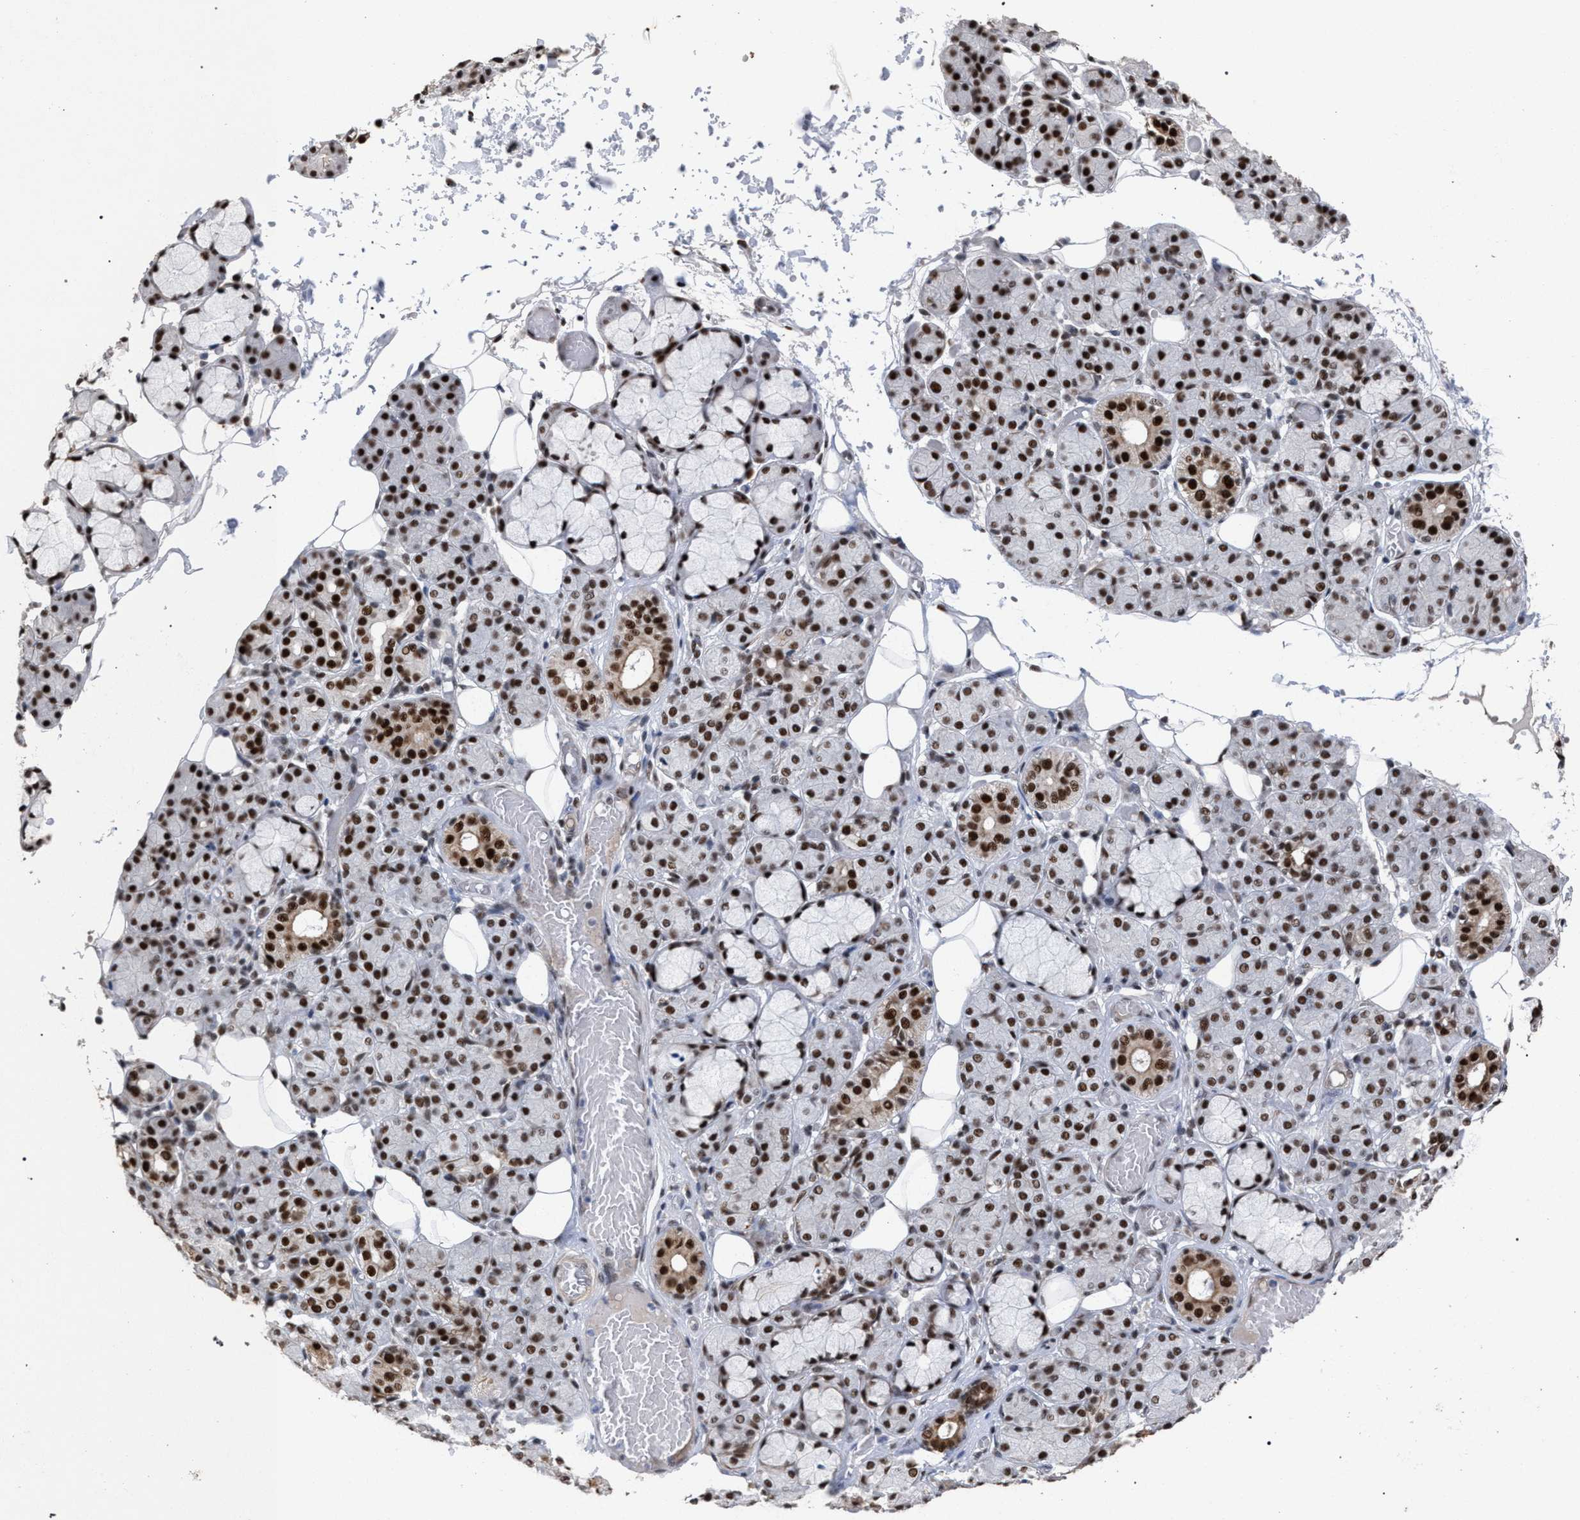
{"staining": {"intensity": "strong", "quantity": ">75%", "location": "nuclear"}, "tissue": "salivary gland", "cell_type": "Glandular cells", "image_type": "normal", "snomed": [{"axis": "morphology", "description": "Normal tissue, NOS"}, {"axis": "topography", "description": "Salivary gland"}], "caption": "This photomicrograph exhibits benign salivary gland stained with IHC to label a protein in brown. The nuclear of glandular cells show strong positivity for the protein. Nuclei are counter-stained blue.", "gene": "TP53BP1", "patient": {"sex": "male", "age": 63}}